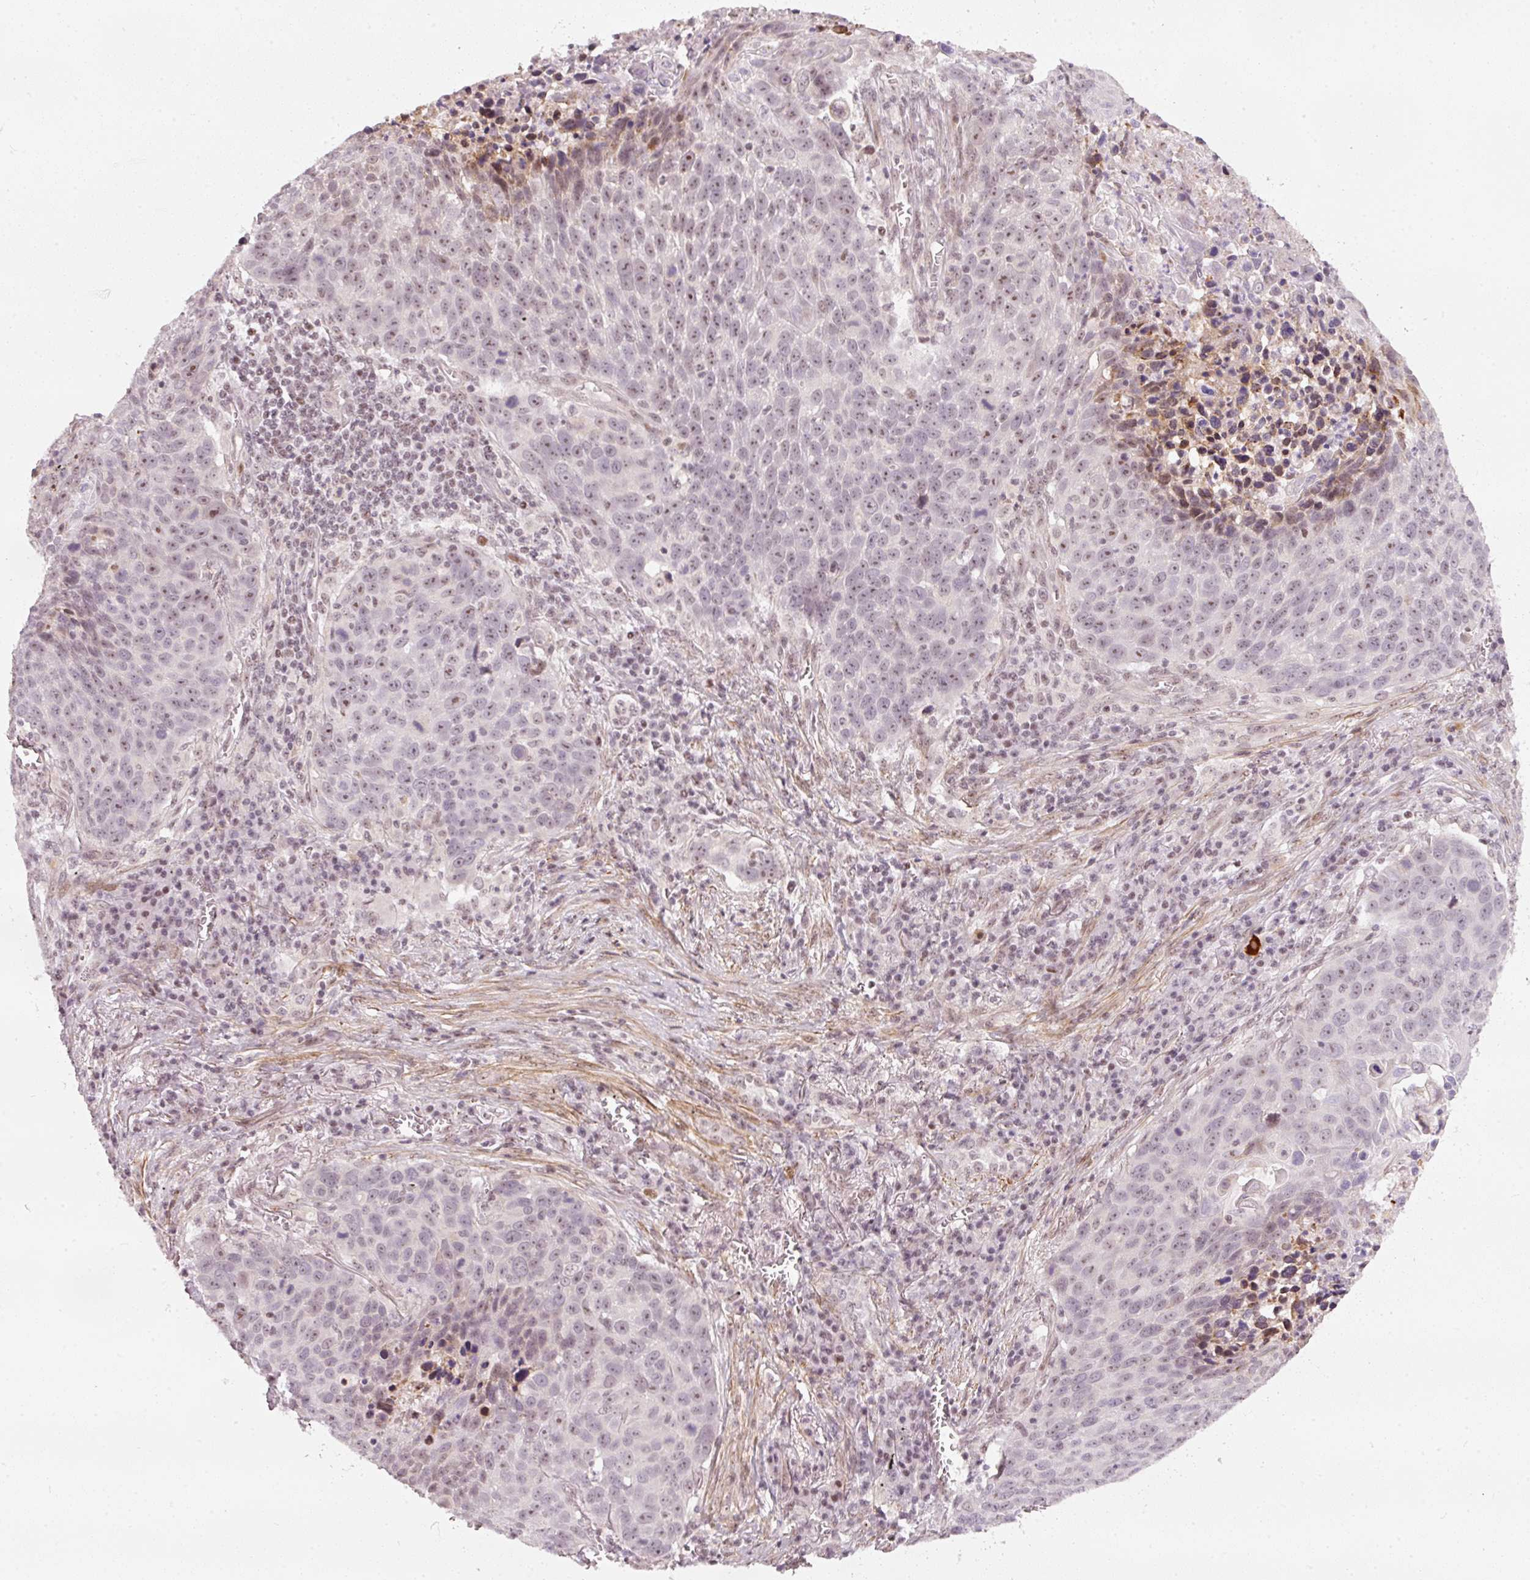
{"staining": {"intensity": "weak", "quantity": ">75%", "location": "nuclear"}, "tissue": "lung cancer", "cell_type": "Tumor cells", "image_type": "cancer", "snomed": [{"axis": "morphology", "description": "Squamous cell carcinoma, NOS"}, {"axis": "topography", "description": "Lung"}], "caption": "Immunohistochemical staining of lung squamous cell carcinoma demonstrates weak nuclear protein positivity in about >75% of tumor cells.", "gene": "MXRA8", "patient": {"sex": "male", "age": 78}}